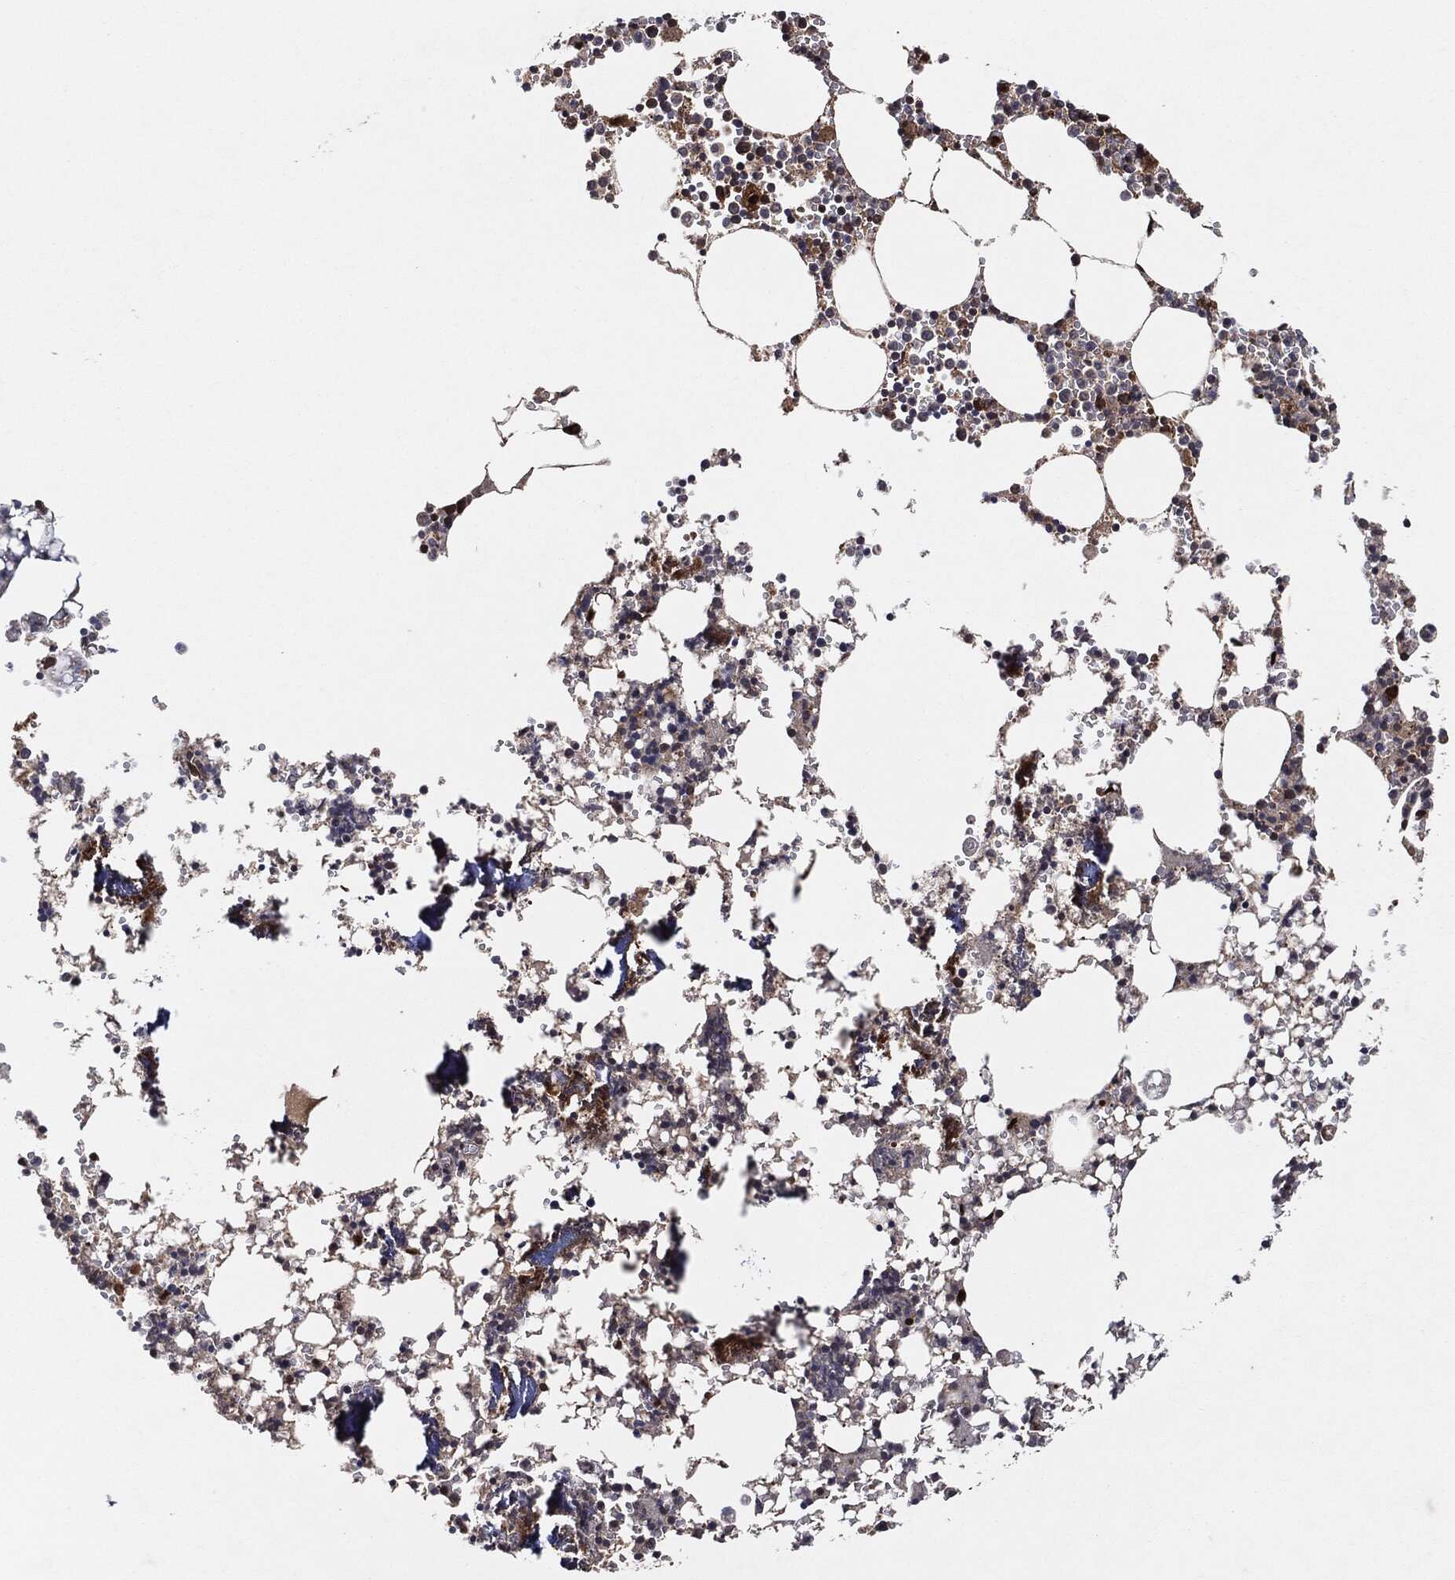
{"staining": {"intensity": "negative", "quantity": "none", "location": "none"}, "tissue": "bone marrow", "cell_type": "Hematopoietic cells", "image_type": "normal", "snomed": [{"axis": "morphology", "description": "Normal tissue, NOS"}, {"axis": "topography", "description": "Bone marrow"}], "caption": "A micrograph of human bone marrow is negative for staining in hematopoietic cells. (Stains: DAB immunohistochemistry (IHC) with hematoxylin counter stain, Microscopy: brightfield microscopy at high magnification).", "gene": "BCAR1", "patient": {"sex": "female", "age": 64}}